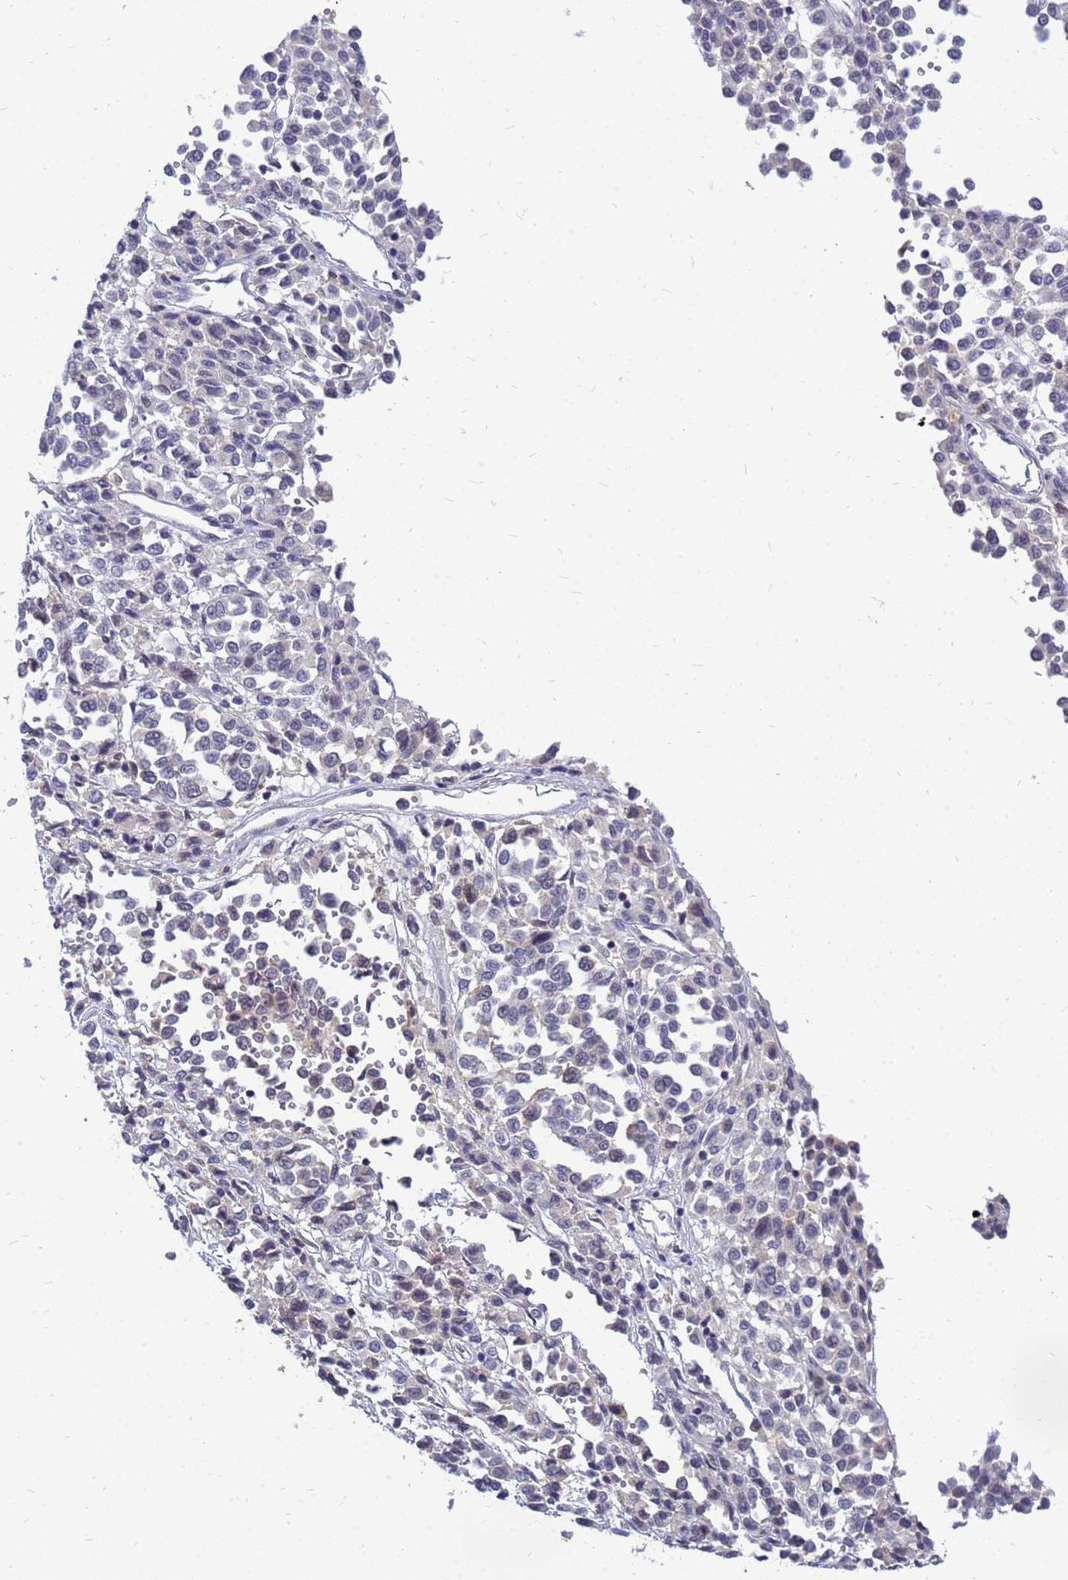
{"staining": {"intensity": "weak", "quantity": "<25%", "location": "nuclear"}, "tissue": "melanoma", "cell_type": "Tumor cells", "image_type": "cancer", "snomed": [{"axis": "morphology", "description": "Malignant melanoma, Metastatic site"}, {"axis": "topography", "description": "Pancreas"}], "caption": "IHC photomicrograph of neoplastic tissue: melanoma stained with DAB (3,3'-diaminobenzidine) exhibits no significant protein expression in tumor cells. The staining was performed using DAB to visualize the protein expression in brown, while the nuclei were stained in blue with hematoxylin (Magnification: 20x).", "gene": "SRGAP3", "patient": {"sex": "female", "age": 30}}